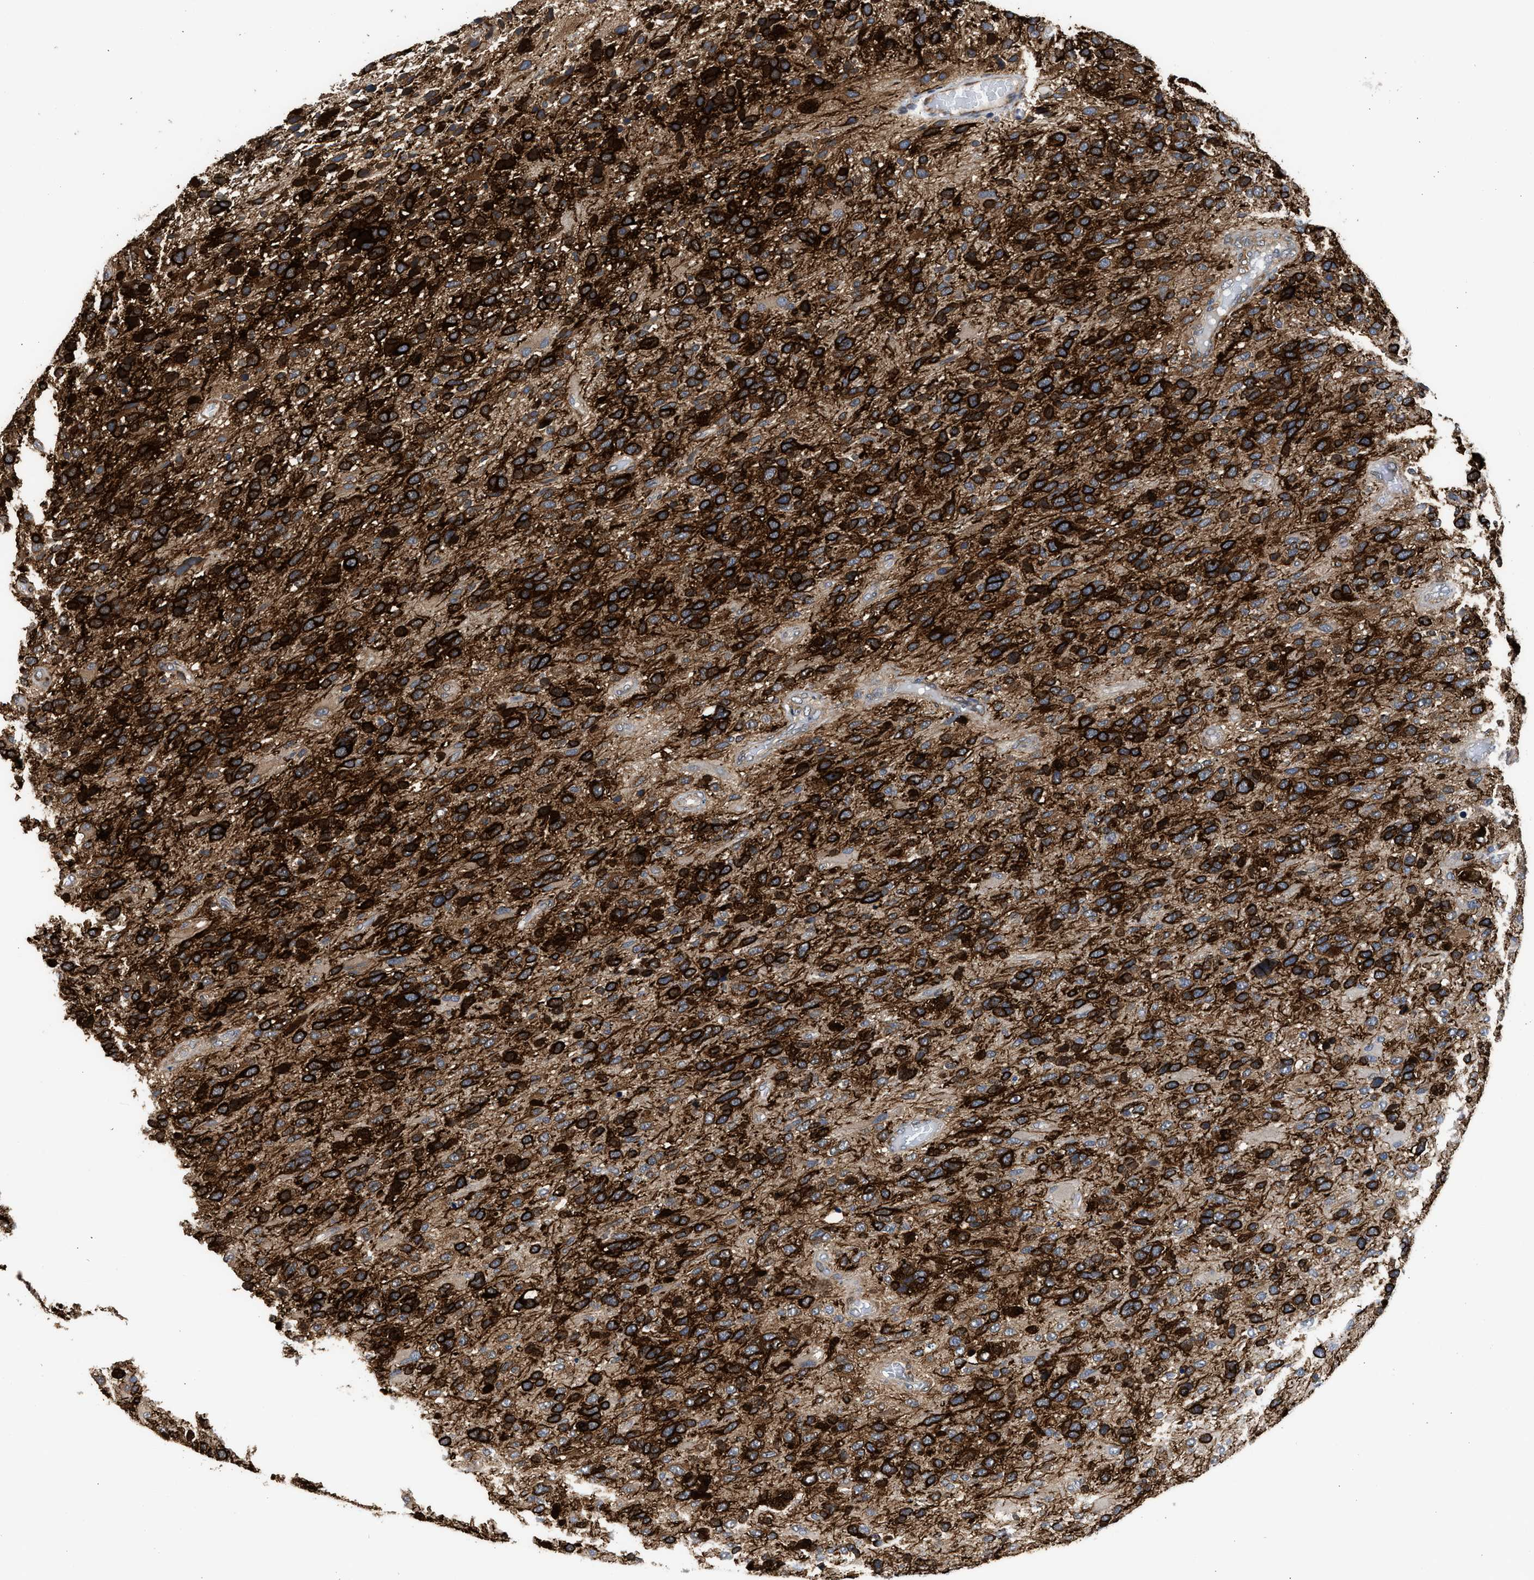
{"staining": {"intensity": "strong", "quantity": ">75%", "location": "cytoplasmic/membranous"}, "tissue": "glioma", "cell_type": "Tumor cells", "image_type": "cancer", "snomed": [{"axis": "morphology", "description": "Glioma, malignant, High grade"}, {"axis": "topography", "description": "Brain"}], "caption": "High-grade glioma (malignant) stained for a protein (brown) shows strong cytoplasmic/membranous positive staining in about >75% of tumor cells.", "gene": "POLG2", "patient": {"sex": "female", "age": 58}}